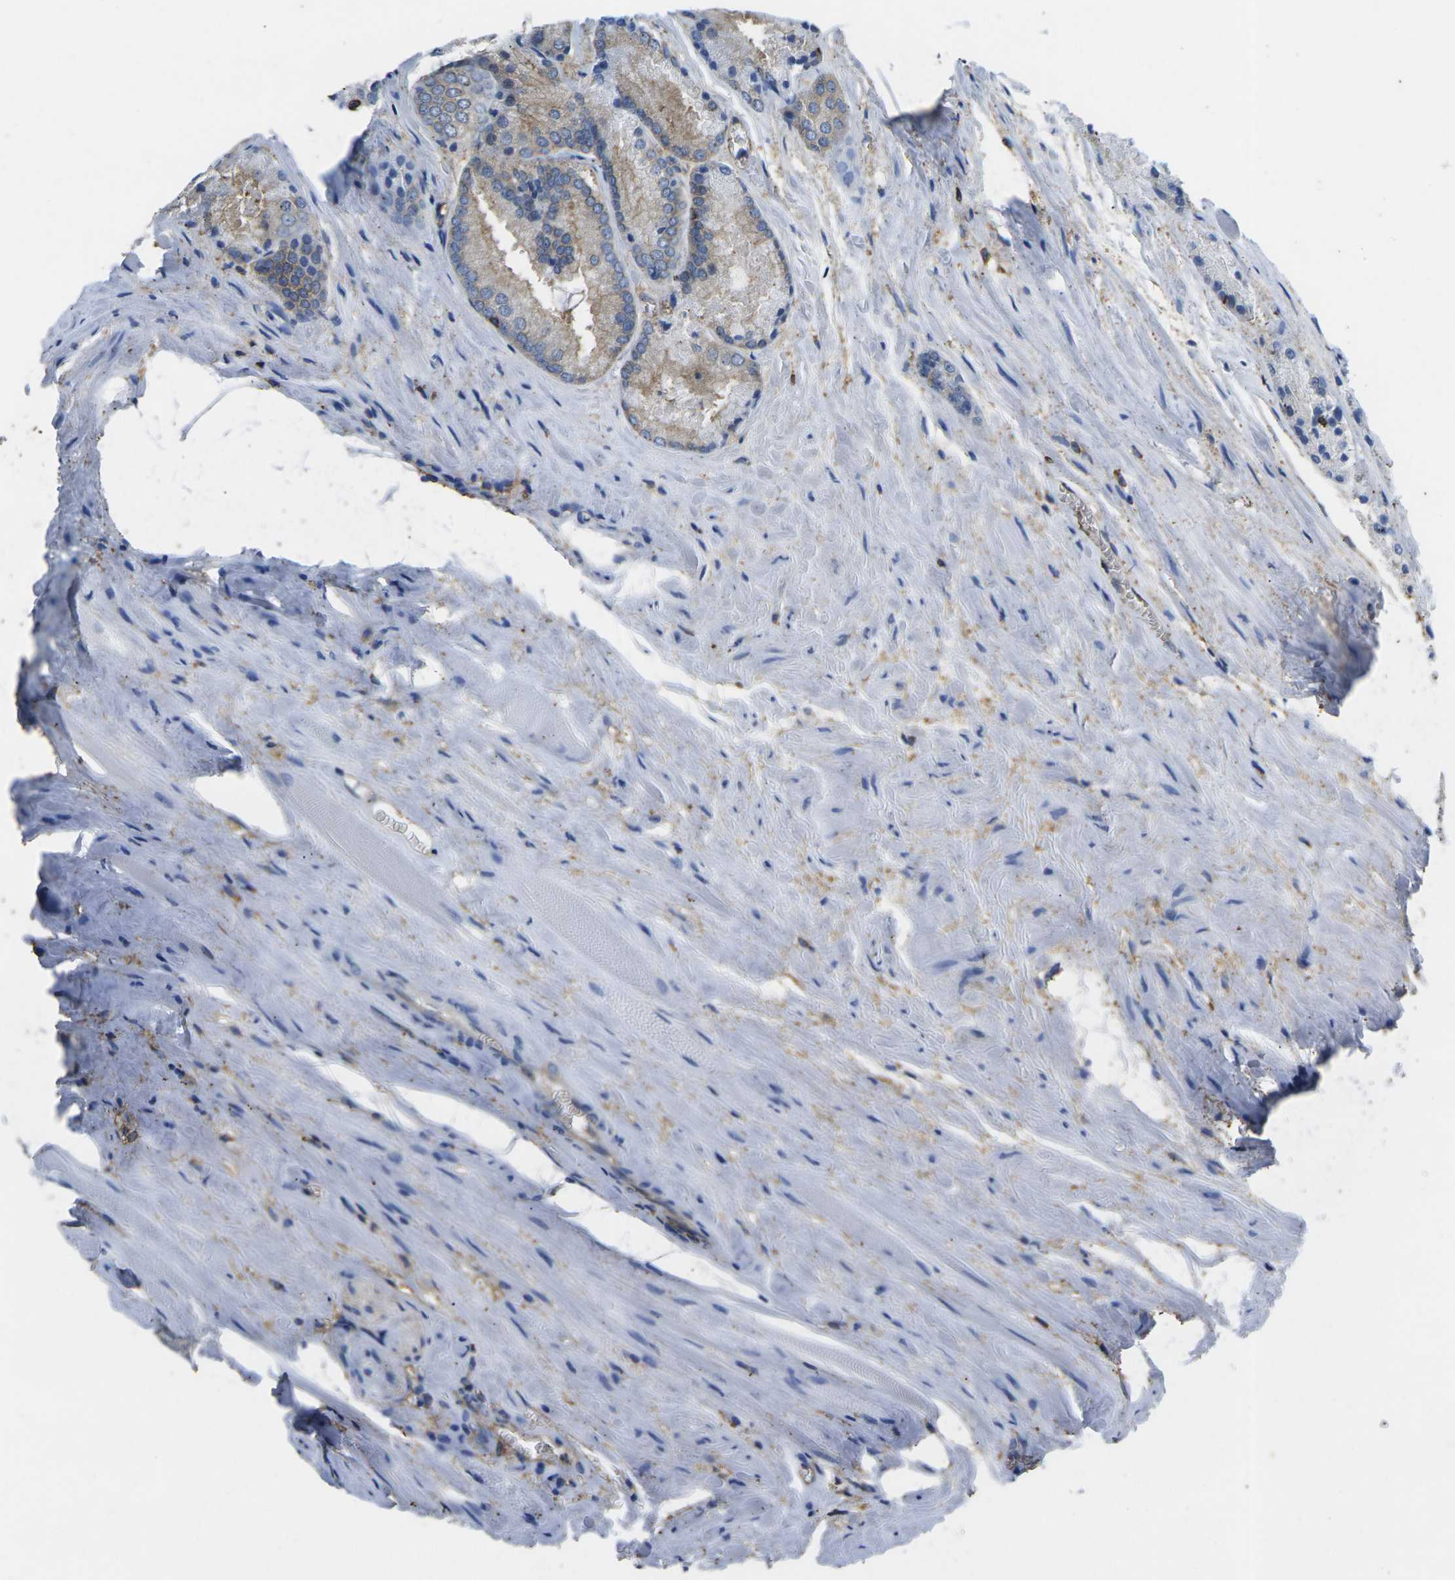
{"staining": {"intensity": "weak", "quantity": "25%-75%", "location": "cytoplasmic/membranous"}, "tissue": "prostate cancer", "cell_type": "Tumor cells", "image_type": "cancer", "snomed": [{"axis": "morphology", "description": "Adenocarcinoma, Low grade"}, {"axis": "topography", "description": "Prostate"}], "caption": "There is low levels of weak cytoplasmic/membranous positivity in tumor cells of prostate low-grade adenocarcinoma, as demonstrated by immunohistochemical staining (brown color).", "gene": "FAM110D", "patient": {"sex": "male", "age": 64}}